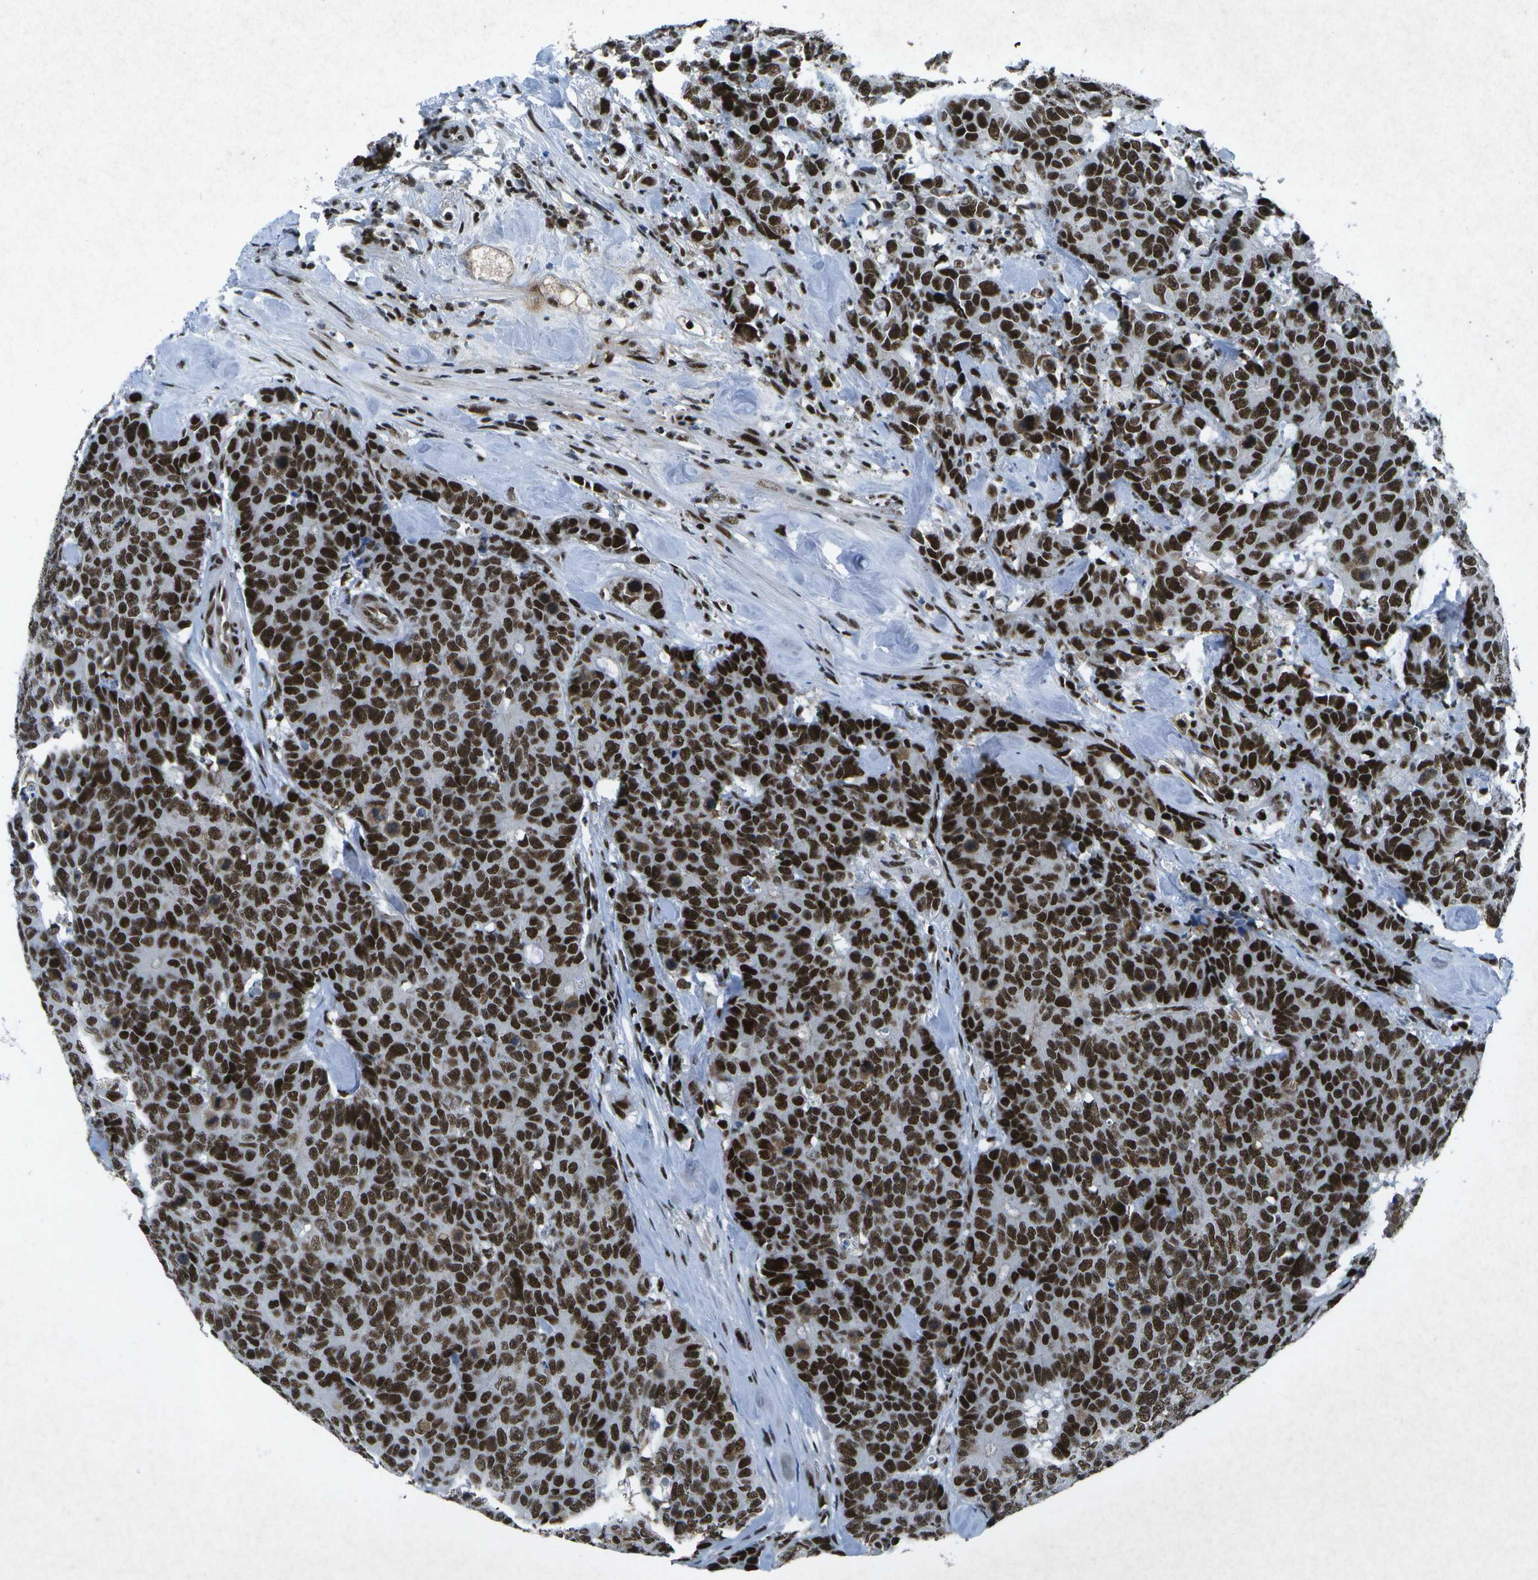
{"staining": {"intensity": "strong", "quantity": ">75%", "location": "nuclear"}, "tissue": "colorectal cancer", "cell_type": "Tumor cells", "image_type": "cancer", "snomed": [{"axis": "morphology", "description": "Adenocarcinoma, NOS"}, {"axis": "topography", "description": "Colon"}], "caption": "Immunohistochemical staining of colorectal cancer reveals high levels of strong nuclear positivity in about >75% of tumor cells. The staining is performed using DAB brown chromogen to label protein expression. The nuclei are counter-stained blue using hematoxylin.", "gene": "MTA2", "patient": {"sex": "female", "age": 86}}